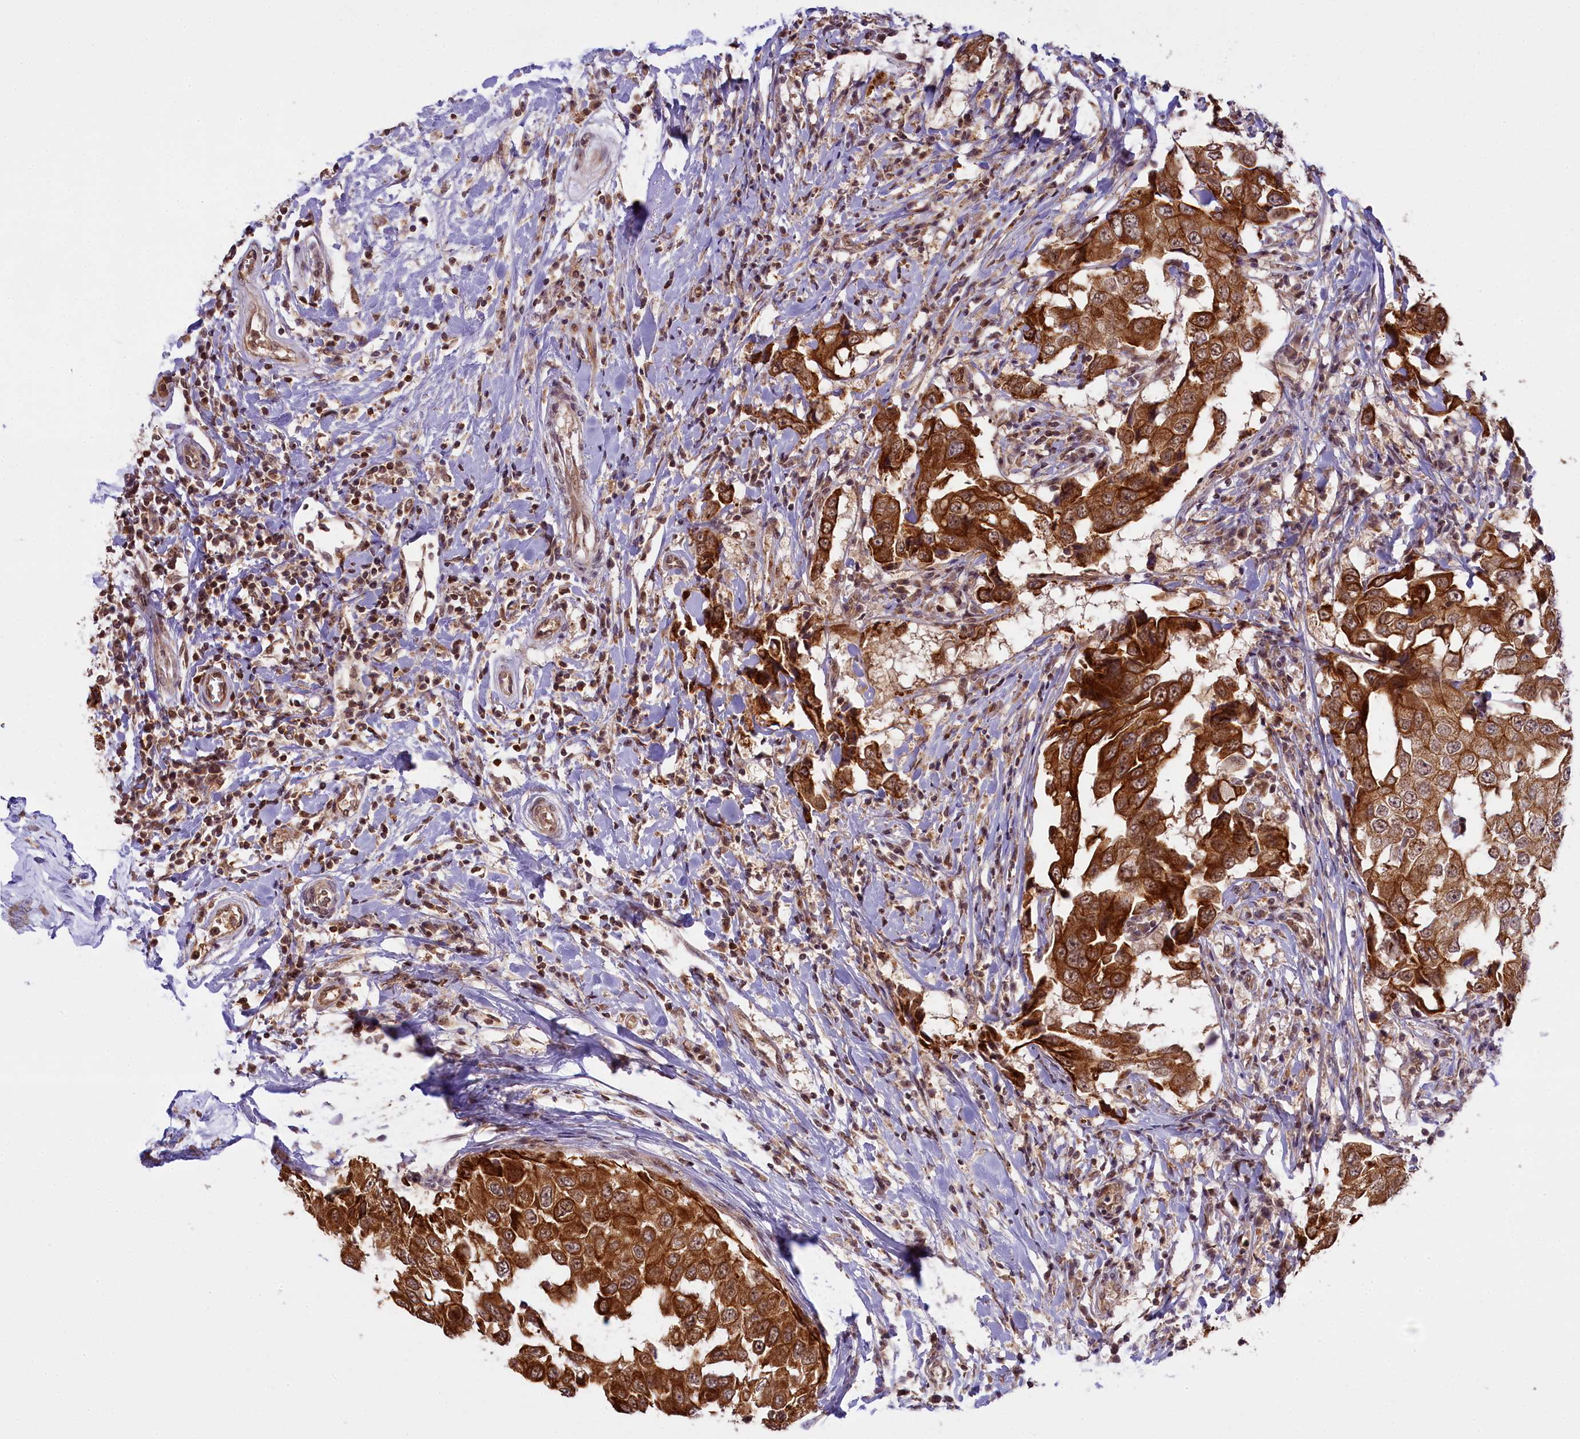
{"staining": {"intensity": "strong", "quantity": ">75%", "location": "cytoplasmic/membranous,nuclear"}, "tissue": "breast cancer", "cell_type": "Tumor cells", "image_type": "cancer", "snomed": [{"axis": "morphology", "description": "Duct carcinoma"}, {"axis": "topography", "description": "Breast"}], "caption": "Immunohistochemical staining of human breast invasive ductal carcinoma reveals high levels of strong cytoplasmic/membranous and nuclear staining in about >75% of tumor cells. (Stains: DAB (3,3'-diaminobenzidine) in brown, nuclei in blue, Microscopy: brightfield microscopy at high magnification).", "gene": "CARD8", "patient": {"sex": "female", "age": 27}}